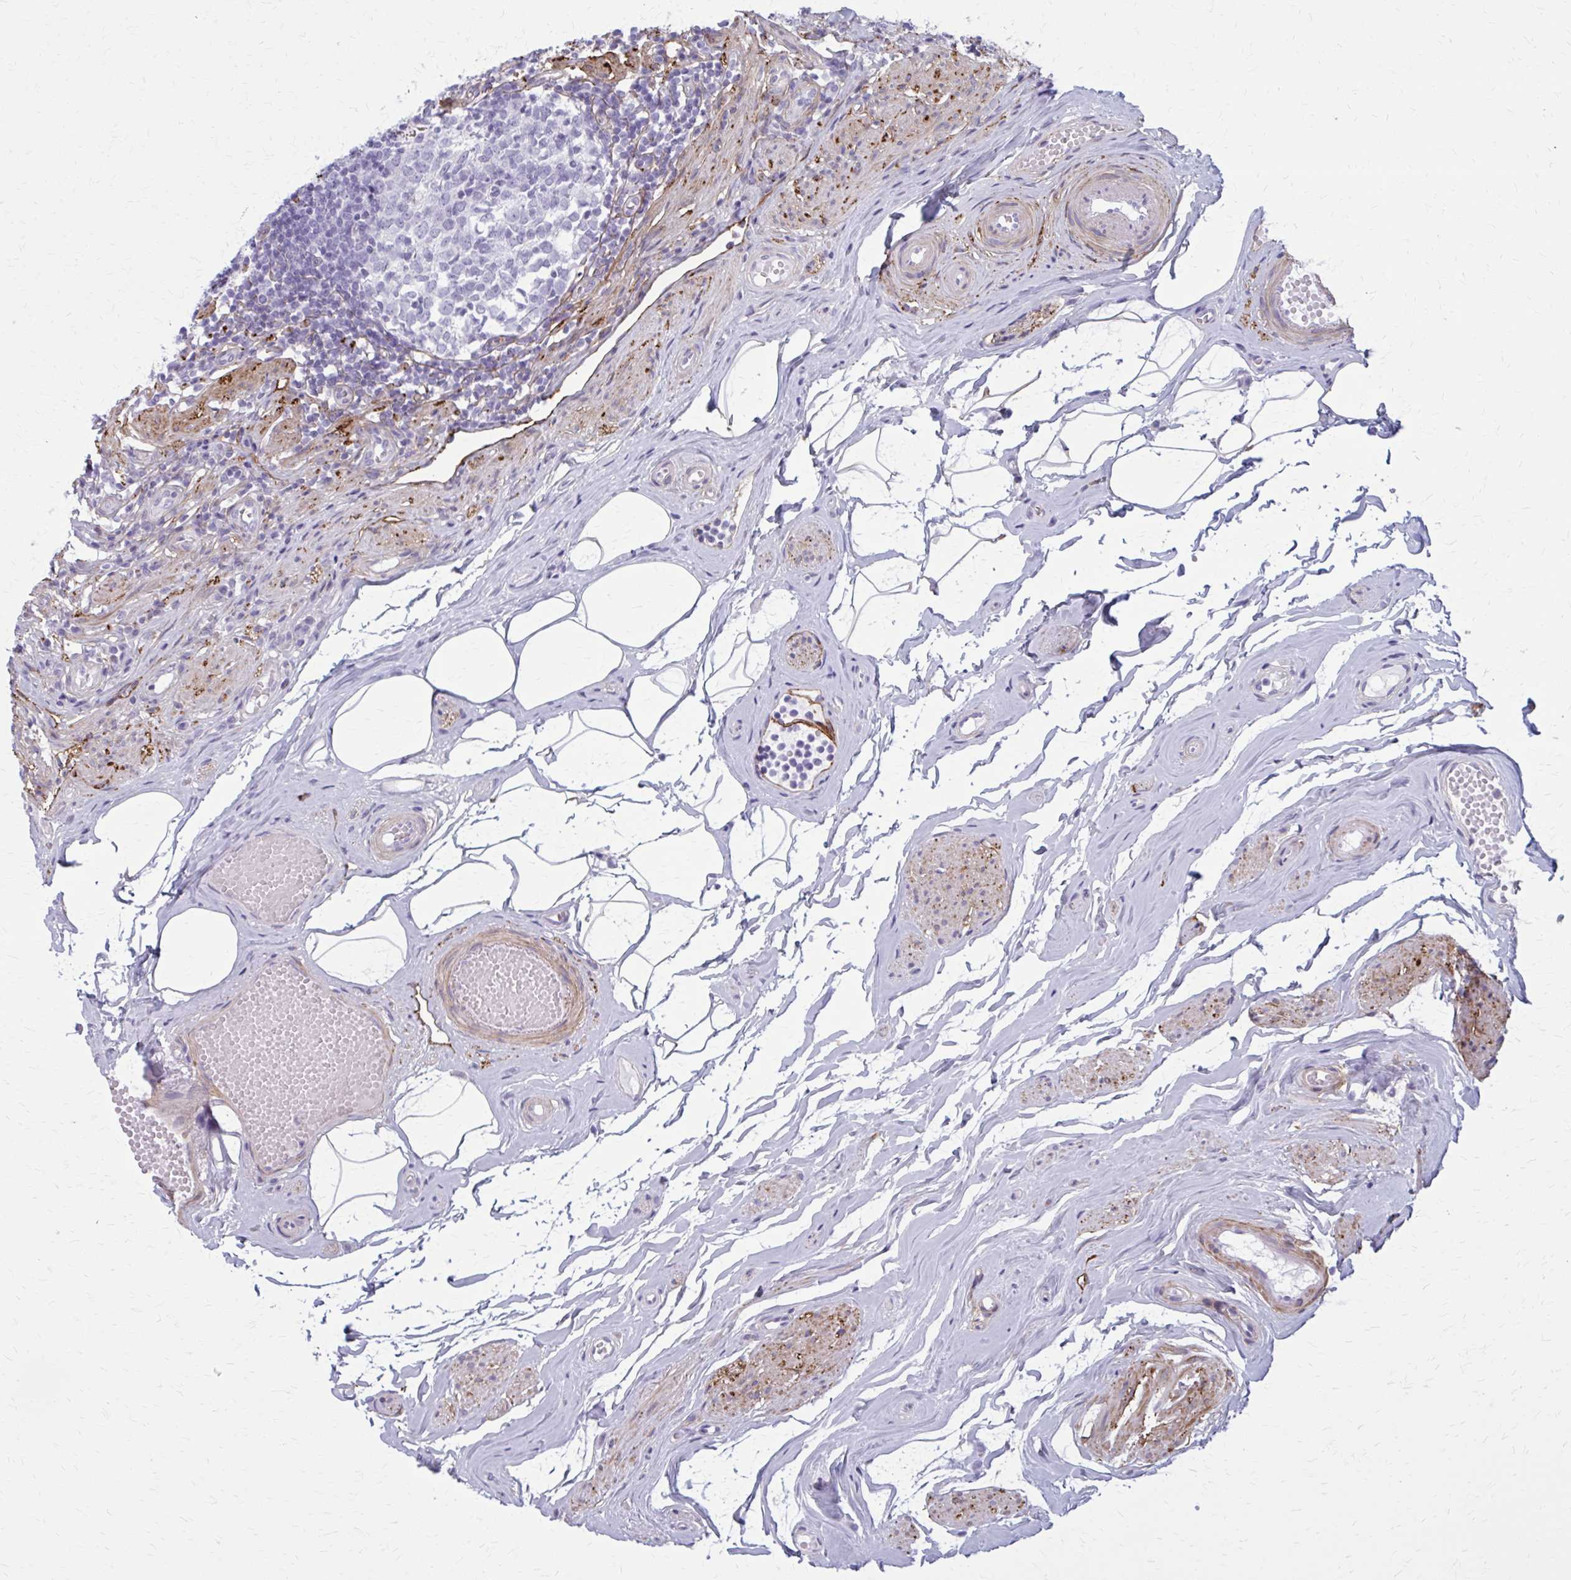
{"staining": {"intensity": "negative", "quantity": "none", "location": "none"}, "tissue": "appendix", "cell_type": "Glandular cells", "image_type": "normal", "snomed": [{"axis": "morphology", "description": "Normal tissue, NOS"}, {"axis": "topography", "description": "Appendix"}], "caption": "DAB (3,3'-diaminobenzidine) immunohistochemical staining of unremarkable human appendix displays no significant staining in glandular cells.", "gene": "AKAP12", "patient": {"sex": "female", "age": 56}}